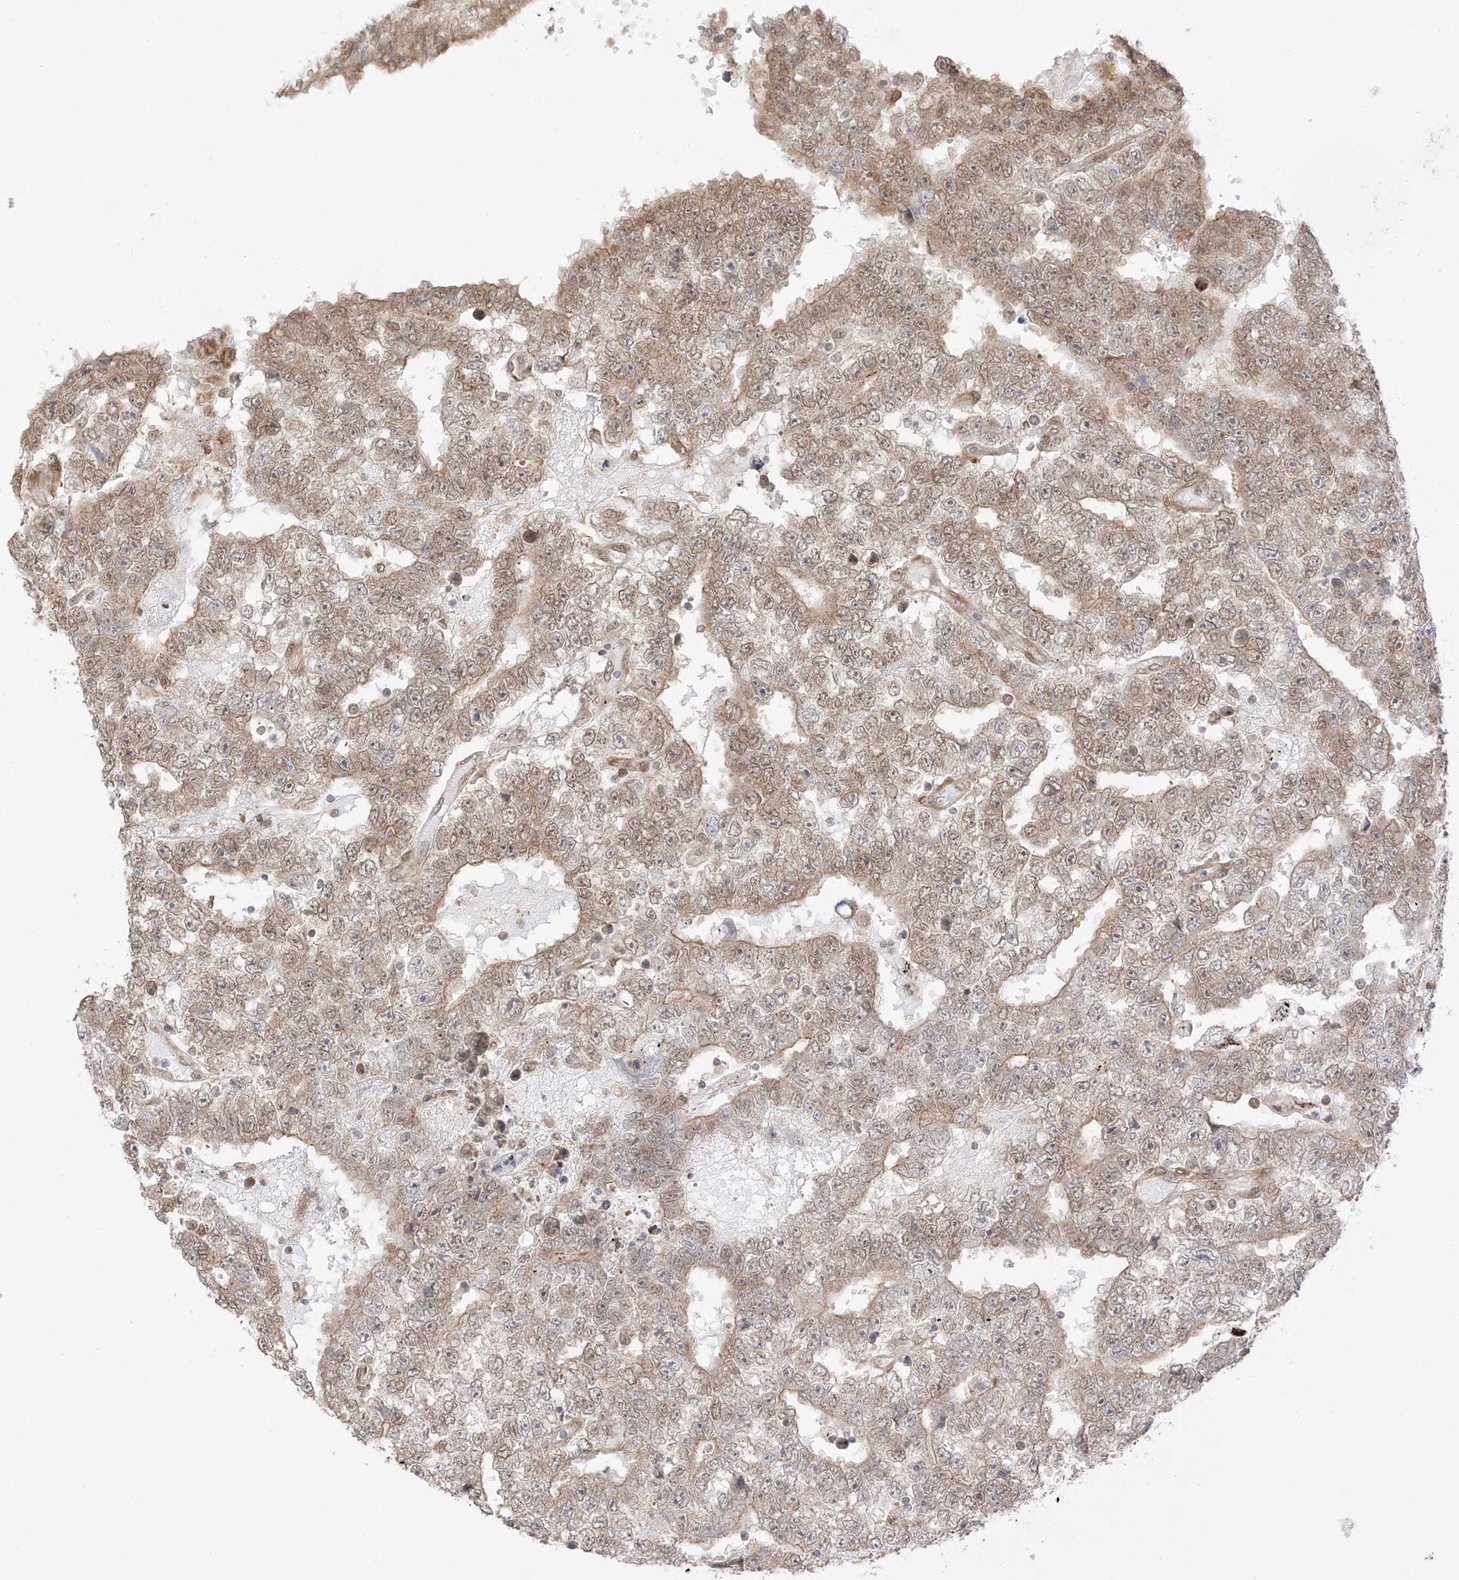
{"staining": {"intensity": "moderate", "quantity": ">75%", "location": "cytoplasmic/membranous,nuclear"}, "tissue": "testis cancer", "cell_type": "Tumor cells", "image_type": "cancer", "snomed": [{"axis": "morphology", "description": "Carcinoma, Embryonal, NOS"}, {"axis": "topography", "description": "Testis"}], "caption": "Testis cancer stained with a protein marker exhibits moderate staining in tumor cells.", "gene": "UBE2E2", "patient": {"sex": "male", "age": 25}}